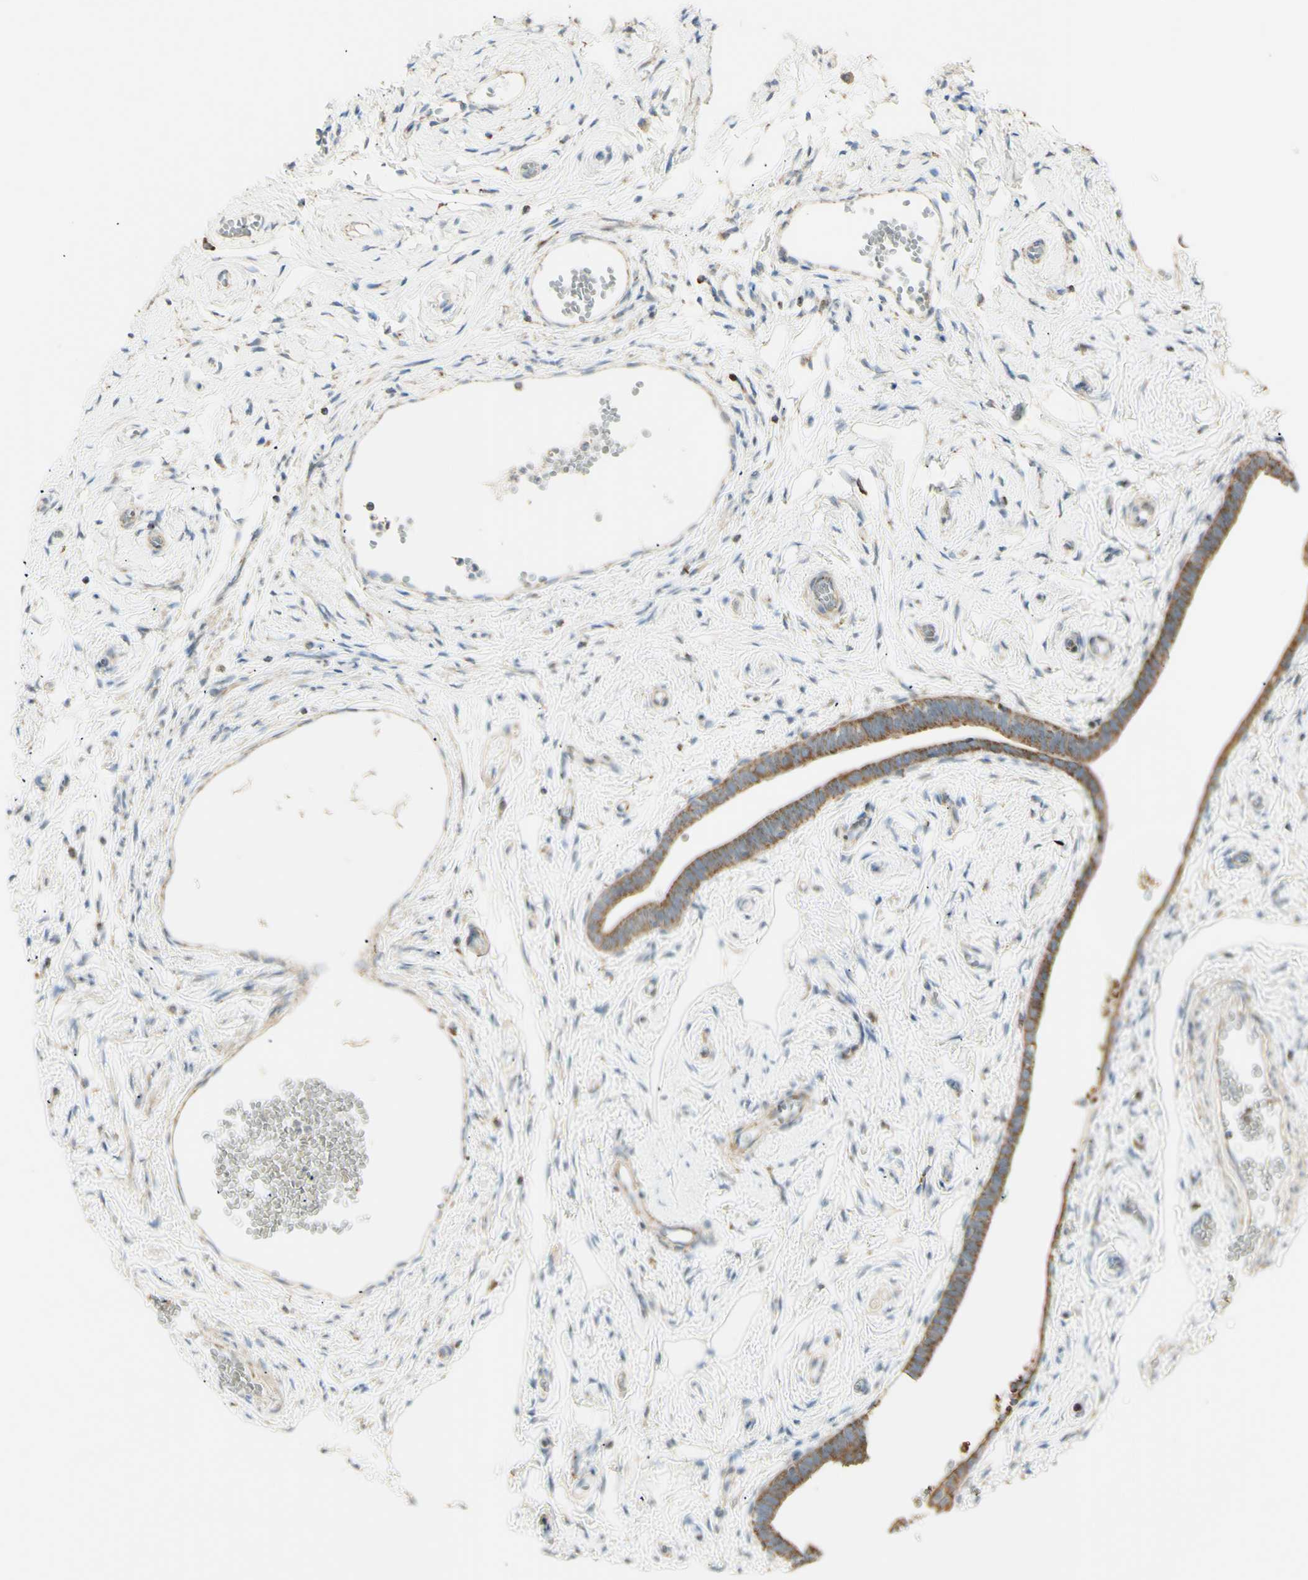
{"staining": {"intensity": "moderate", "quantity": ">75%", "location": "cytoplasmic/membranous"}, "tissue": "fallopian tube", "cell_type": "Glandular cells", "image_type": "normal", "snomed": [{"axis": "morphology", "description": "Normal tissue, NOS"}, {"axis": "topography", "description": "Fallopian tube"}], "caption": "A brown stain labels moderate cytoplasmic/membranous expression of a protein in glandular cells of unremarkable fallopian tube.", "gene": "LETM1", "patient": {"sex": "female", "age": 71}}